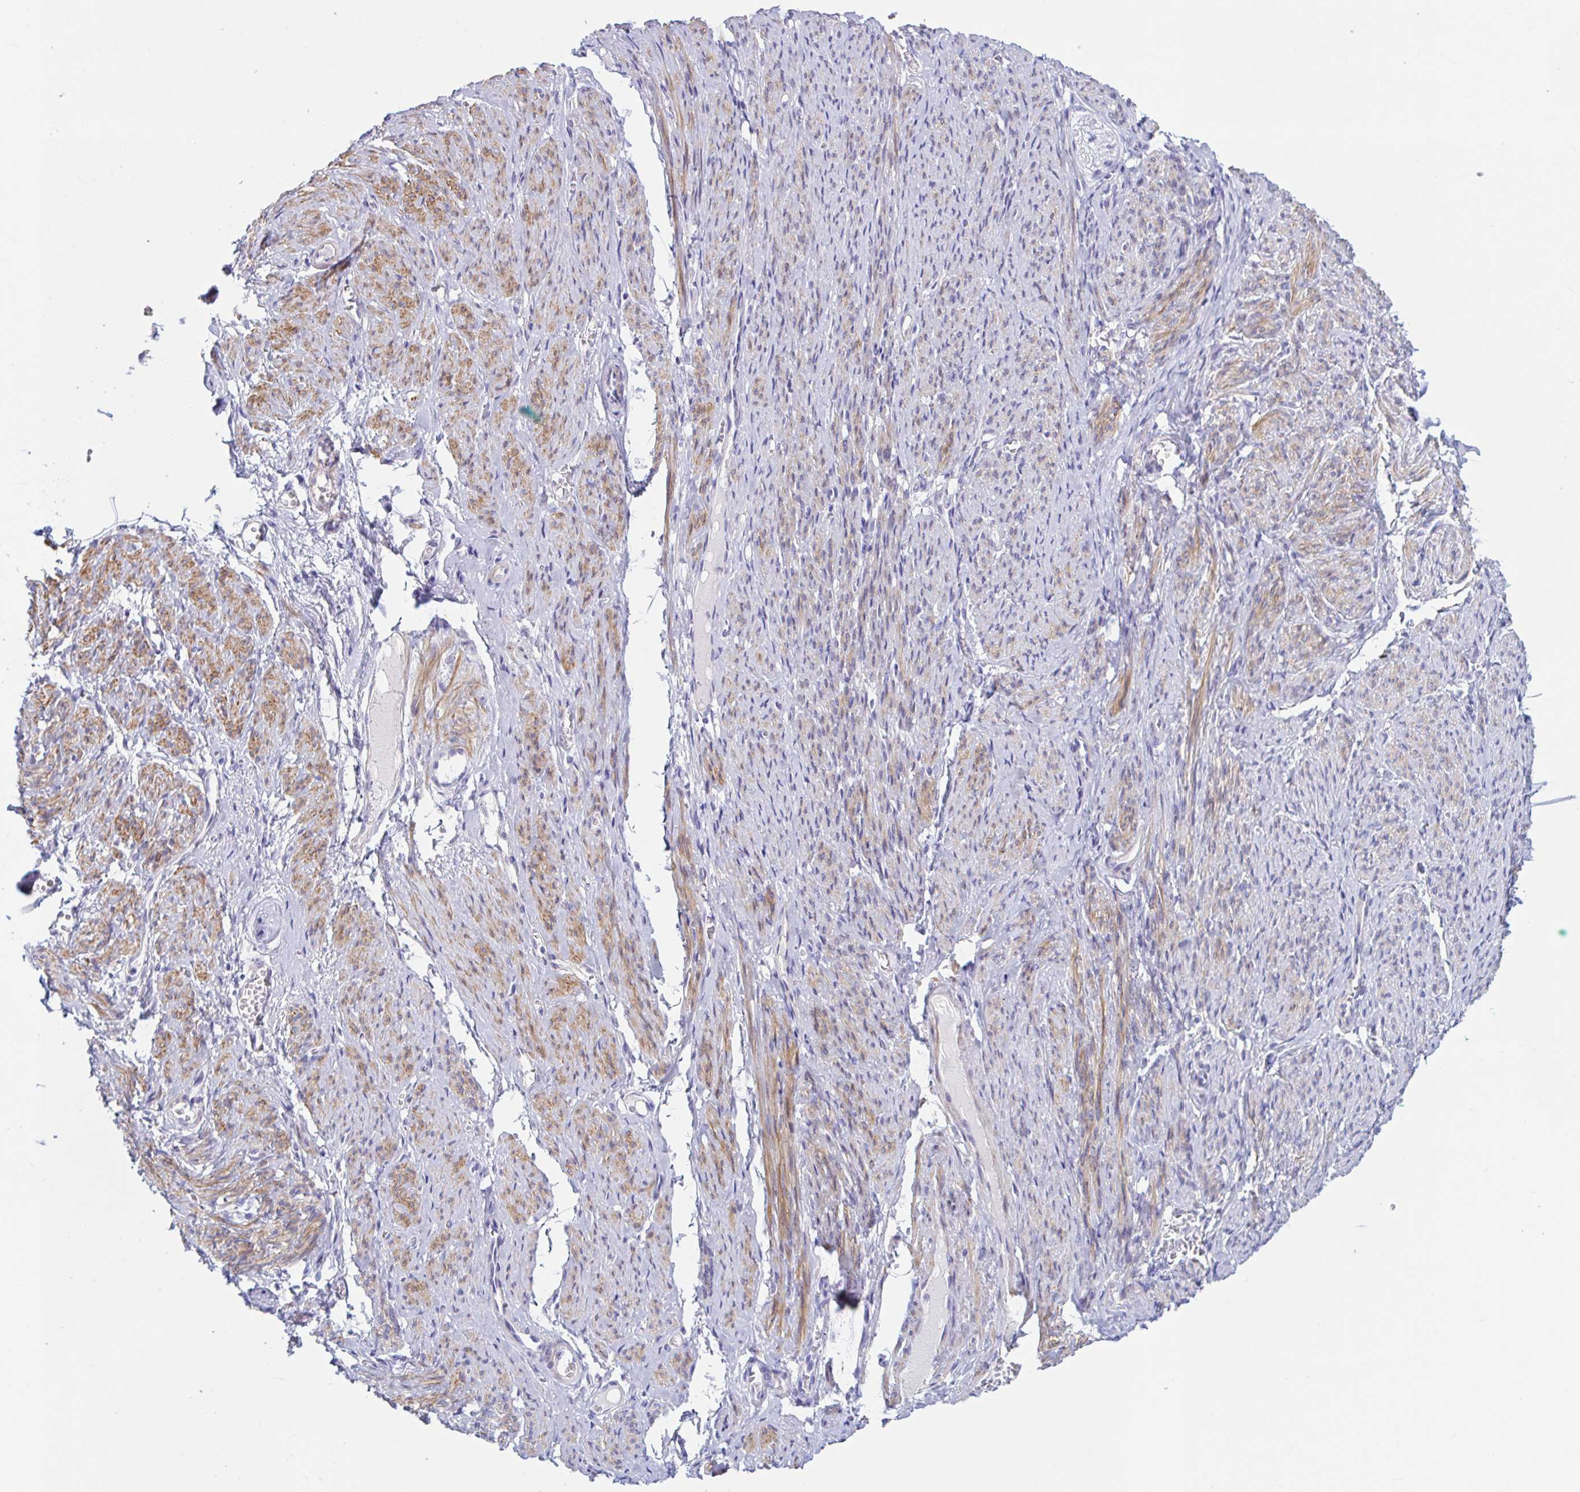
{"staining": {"intensity": "moderate", "quantity": ">75%", "location": "cytoplasmic/membranous"}, "tissue": "smooth muscle", "cell_type": "Smooth muscle cells", "image_type": "normal", "snomed": [{"axis": "morphology", "description": "Normal tissue, NOS"}, {"axis": "topography", "description": "Smooth muscle"}], "caption": "This is an image of immunohistochemistry (IHC) staining of unremarkable smooth muscle, which shows moderate staining in the cytoplasmic/membranous of smooth muscle cells.", "gene": "ENSG00000271254", "patient": {"sex": "female", "age": 65}}